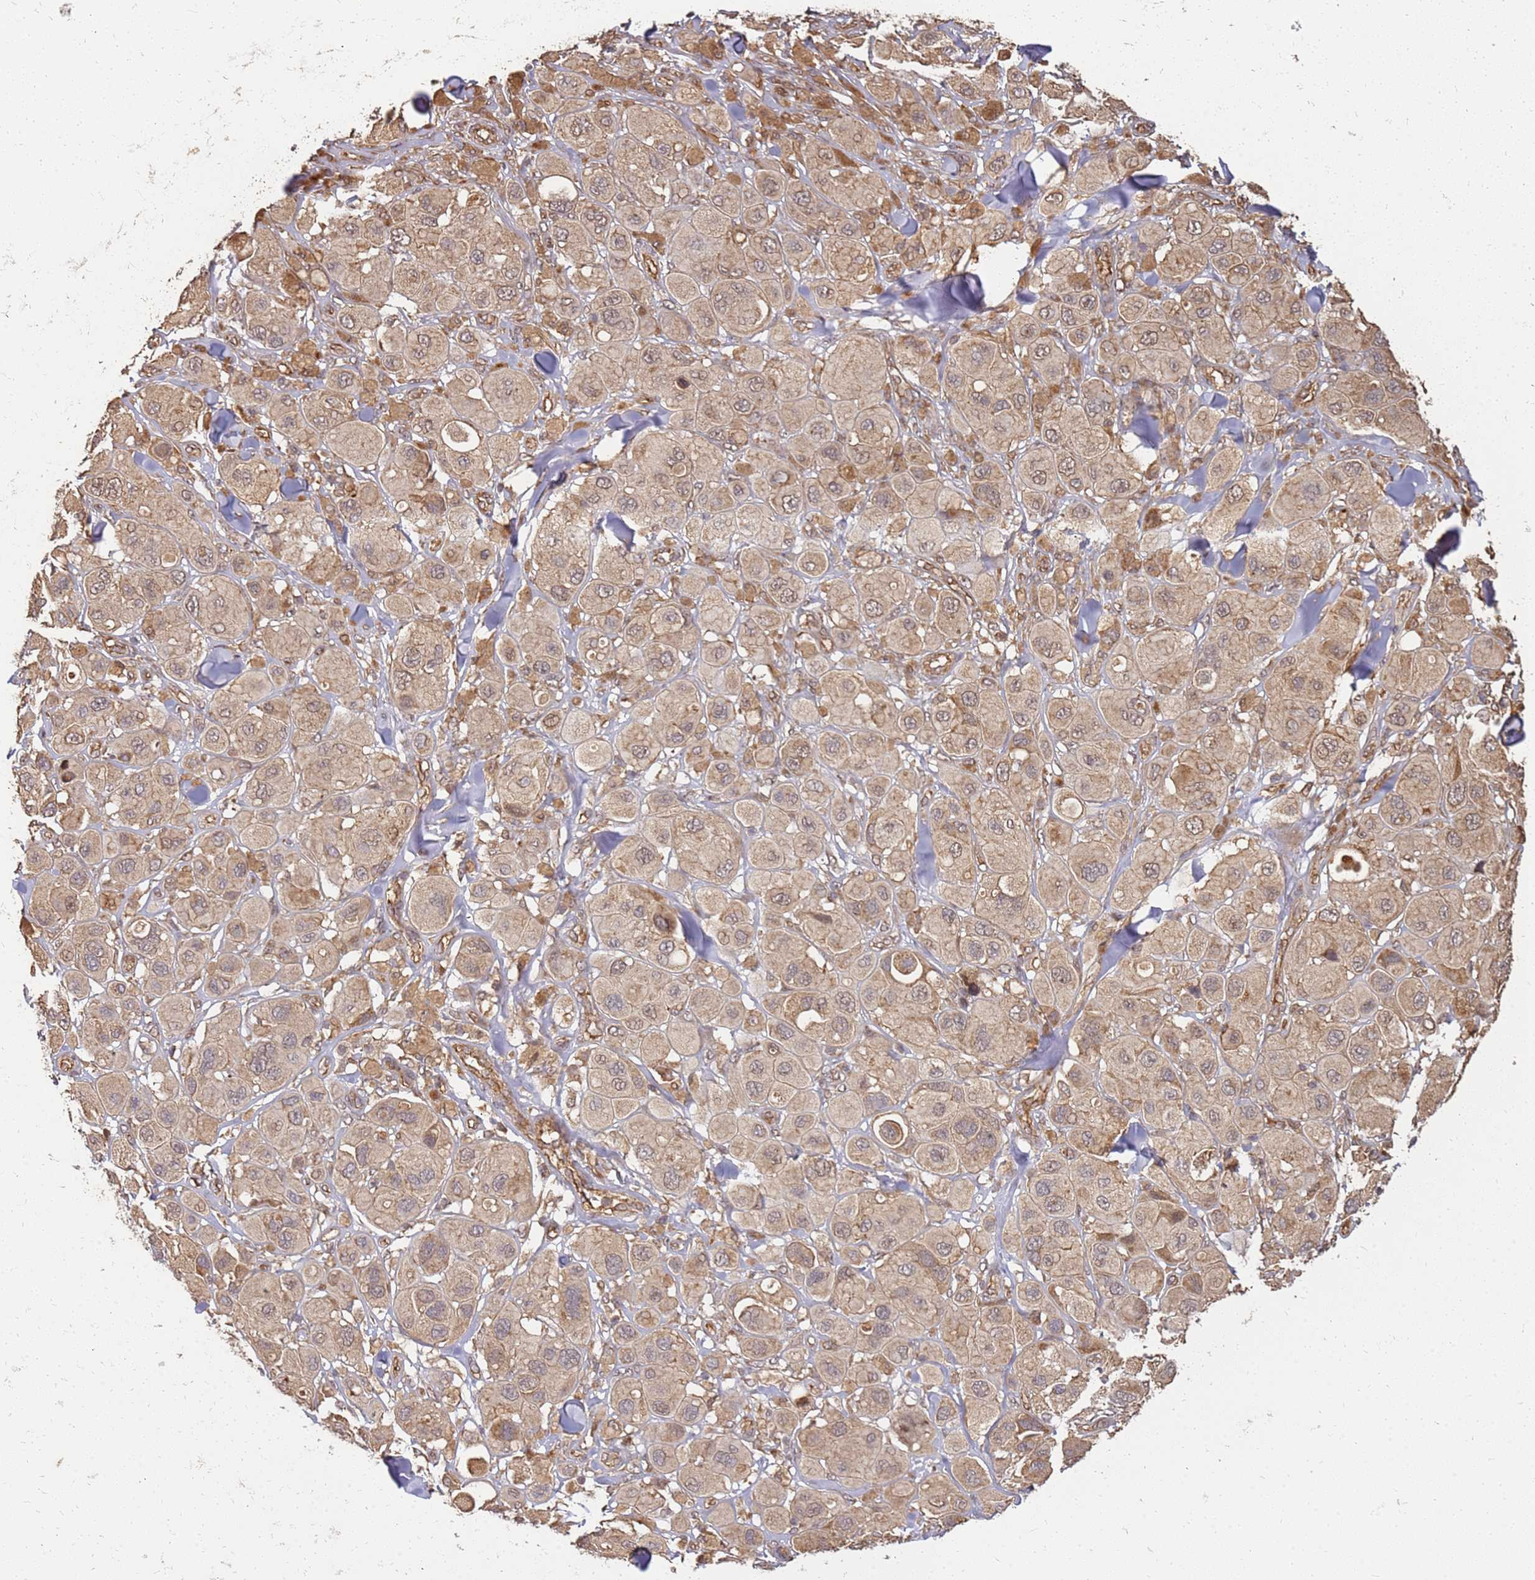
{"staining": {"intensity": "moderate", "quantity": ">75%", "location": "cytoplasmic/membranous,nuclear"}, "tissue": "melanoma", "cell_type": "Tumor cells", "image_type": "cancer", "snomed": [{"axis": "morphology", "description": "Malignant melanoma, Metastatic site"}, {"axis": "topography", "description": "Skin"}], "caption": "This micrograph reveals immunohistochemistry staining of malignant melanoma (metastatic site), with medium moderate cytoplasmic/membranous and nuclear staining in approximately >75% of tumor cells.", "gene": "ST18", "patient": {"sex": "male", "age": 41}}